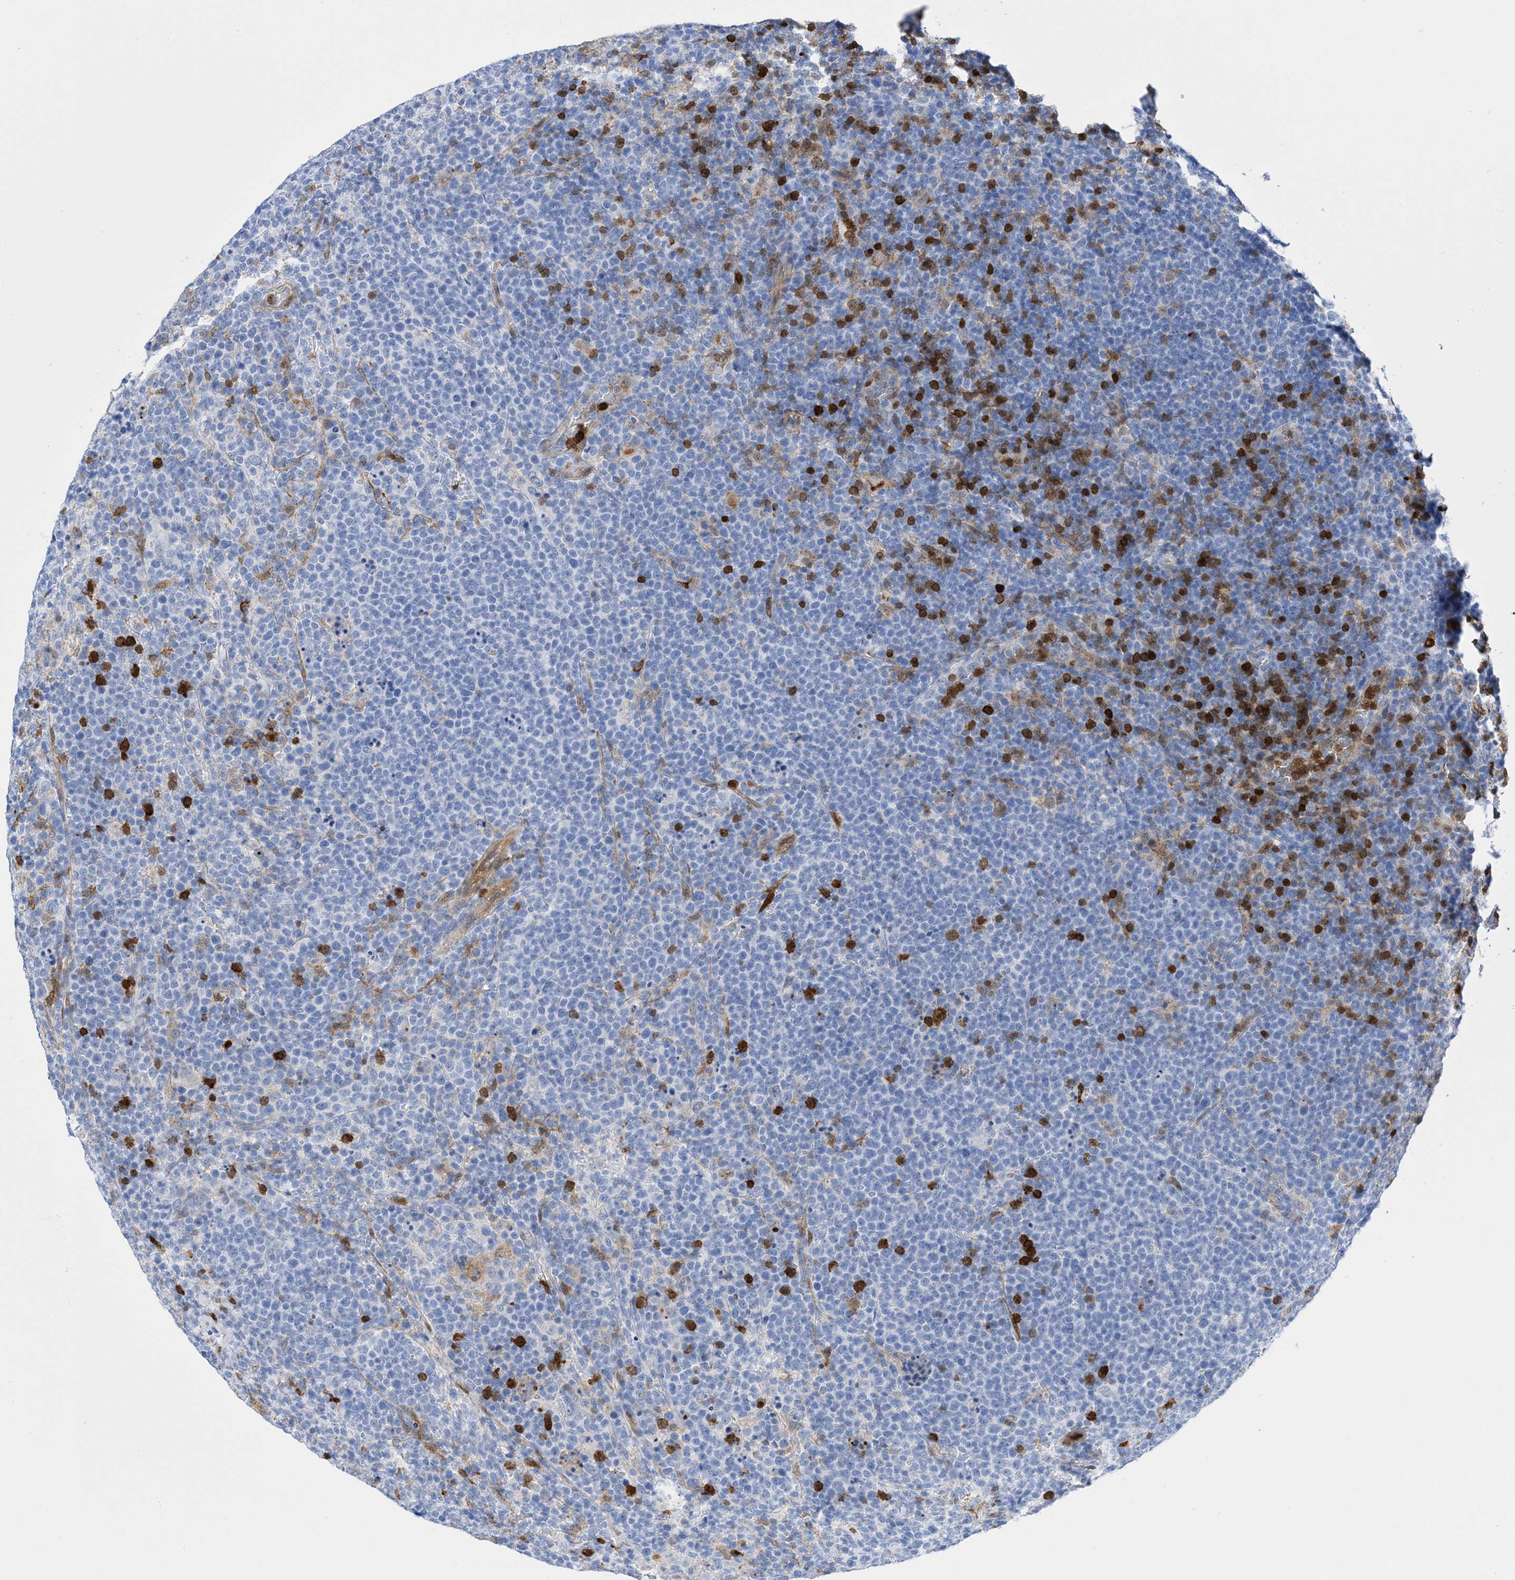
{"staining": {"intensity": "negative", "quantity": "none", "location": "none"}, "tissue": "lymphoma", "cell_type": "Tumor cells", "image_type": "cancer", "snomed": [{"axis": "morphology", "description": "Malignant lymphoma, non-Hodgkin's type, High grade"}, {"axis": "topography", "description": "Lymph node"}], "caption": "Histopathology image shows no protein expression in tumor cells of high-grade malignant lymphoma, non-Hodgkin's type tissue.", "gene": "ANXA1", "patient": {"sex": "male", "age": 61}}